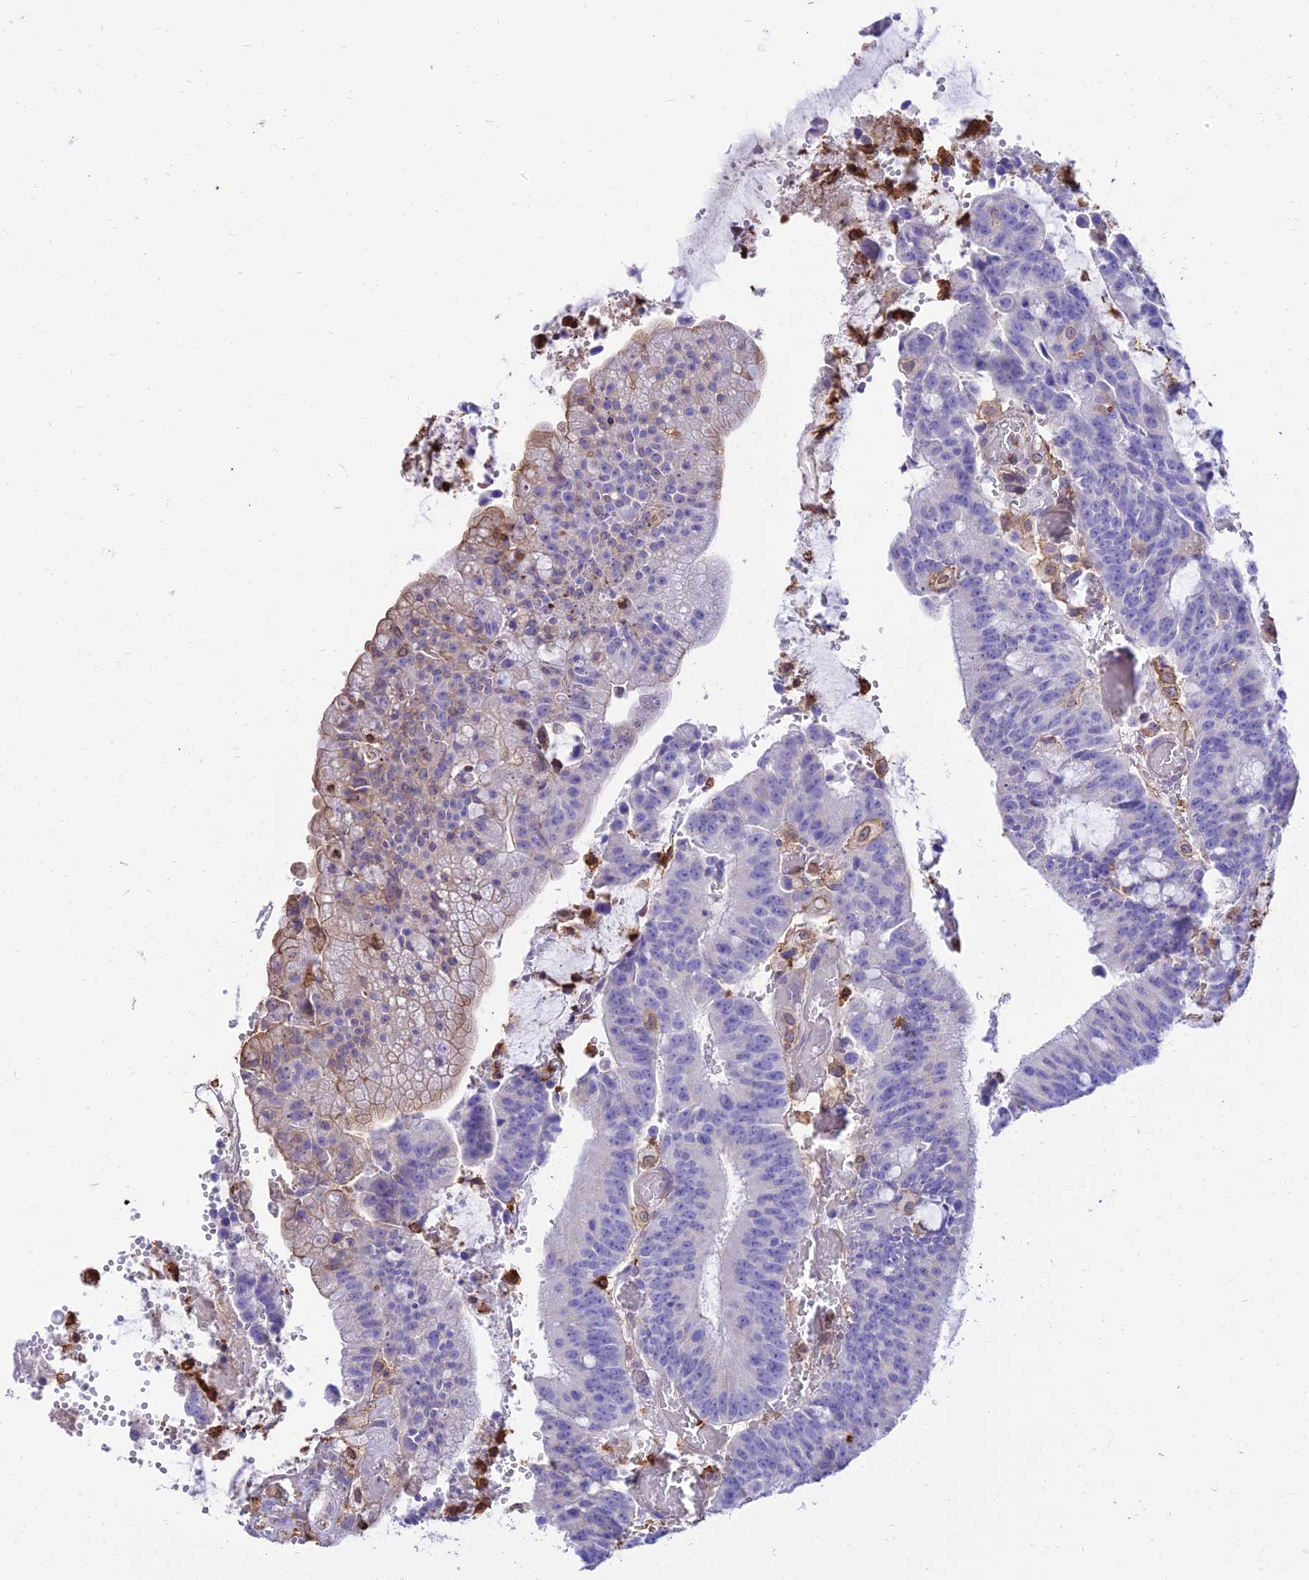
{"staining": {"intensity": "negative", "quantity": "none", "location": "none"}, "tissue": "colorectal cancer", "cell_type": "Tumor cells", "image_type": "cancer", "snomed": [{"axis": "morphology", "description": "Adenocarcinoma, NOS"}, {"axis": "topography", "description": "Rectum"}], "caption": "IHC photomicrograph of neoplastic tissue: colorectal cancer (adenocarcinoma) stained with DAB (3,3'-diaminobenzidine) demonstrates no significant protein expression in tumor cells. Brightfield microscopy of IHC stained with DAB (brown) and hematoxylin (blue), captured at high magnification.", "gene": "SREK1IP1", "patient": {"sex": "female", "age": 77}}